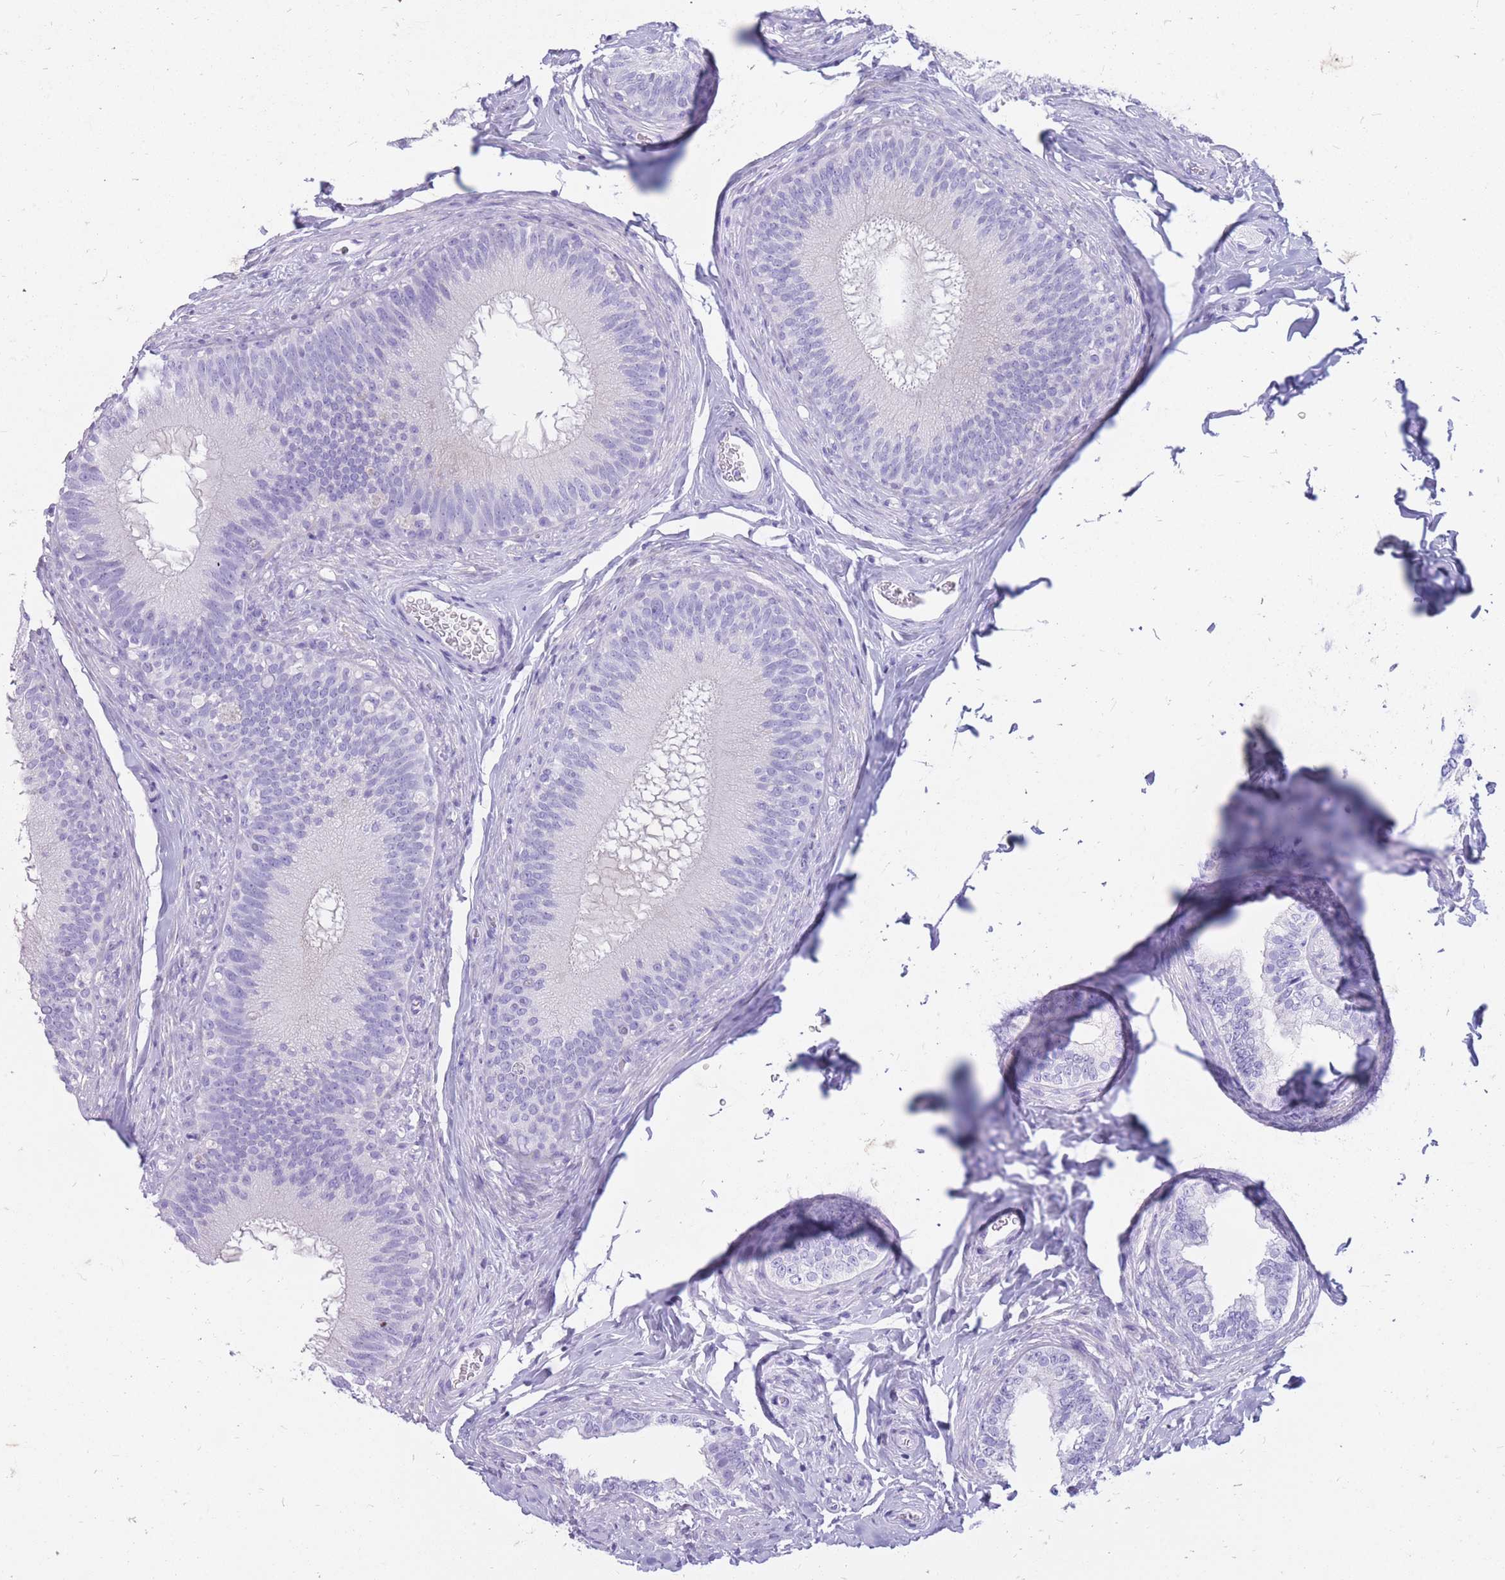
{"staining": {"intensity": "weak", "quantity": "<25%", "location": "cytoplasmic/membranous"}, "tissue": "epididymis", "cell_type": "Glandular cells", "image_type": "normal", "snomed": [{"axis": "morphology", "description": "Normal tissue, NOS"}, {"axis": "topography", "description": "Epididymis"}], "caption": "This is an immunohistochemistry (IHC) histopathology image of normal human epididymis. There is no positivity in glandular cells.", "gene": "ZFP37", "patient": {"sex": "male", "age": 38}}